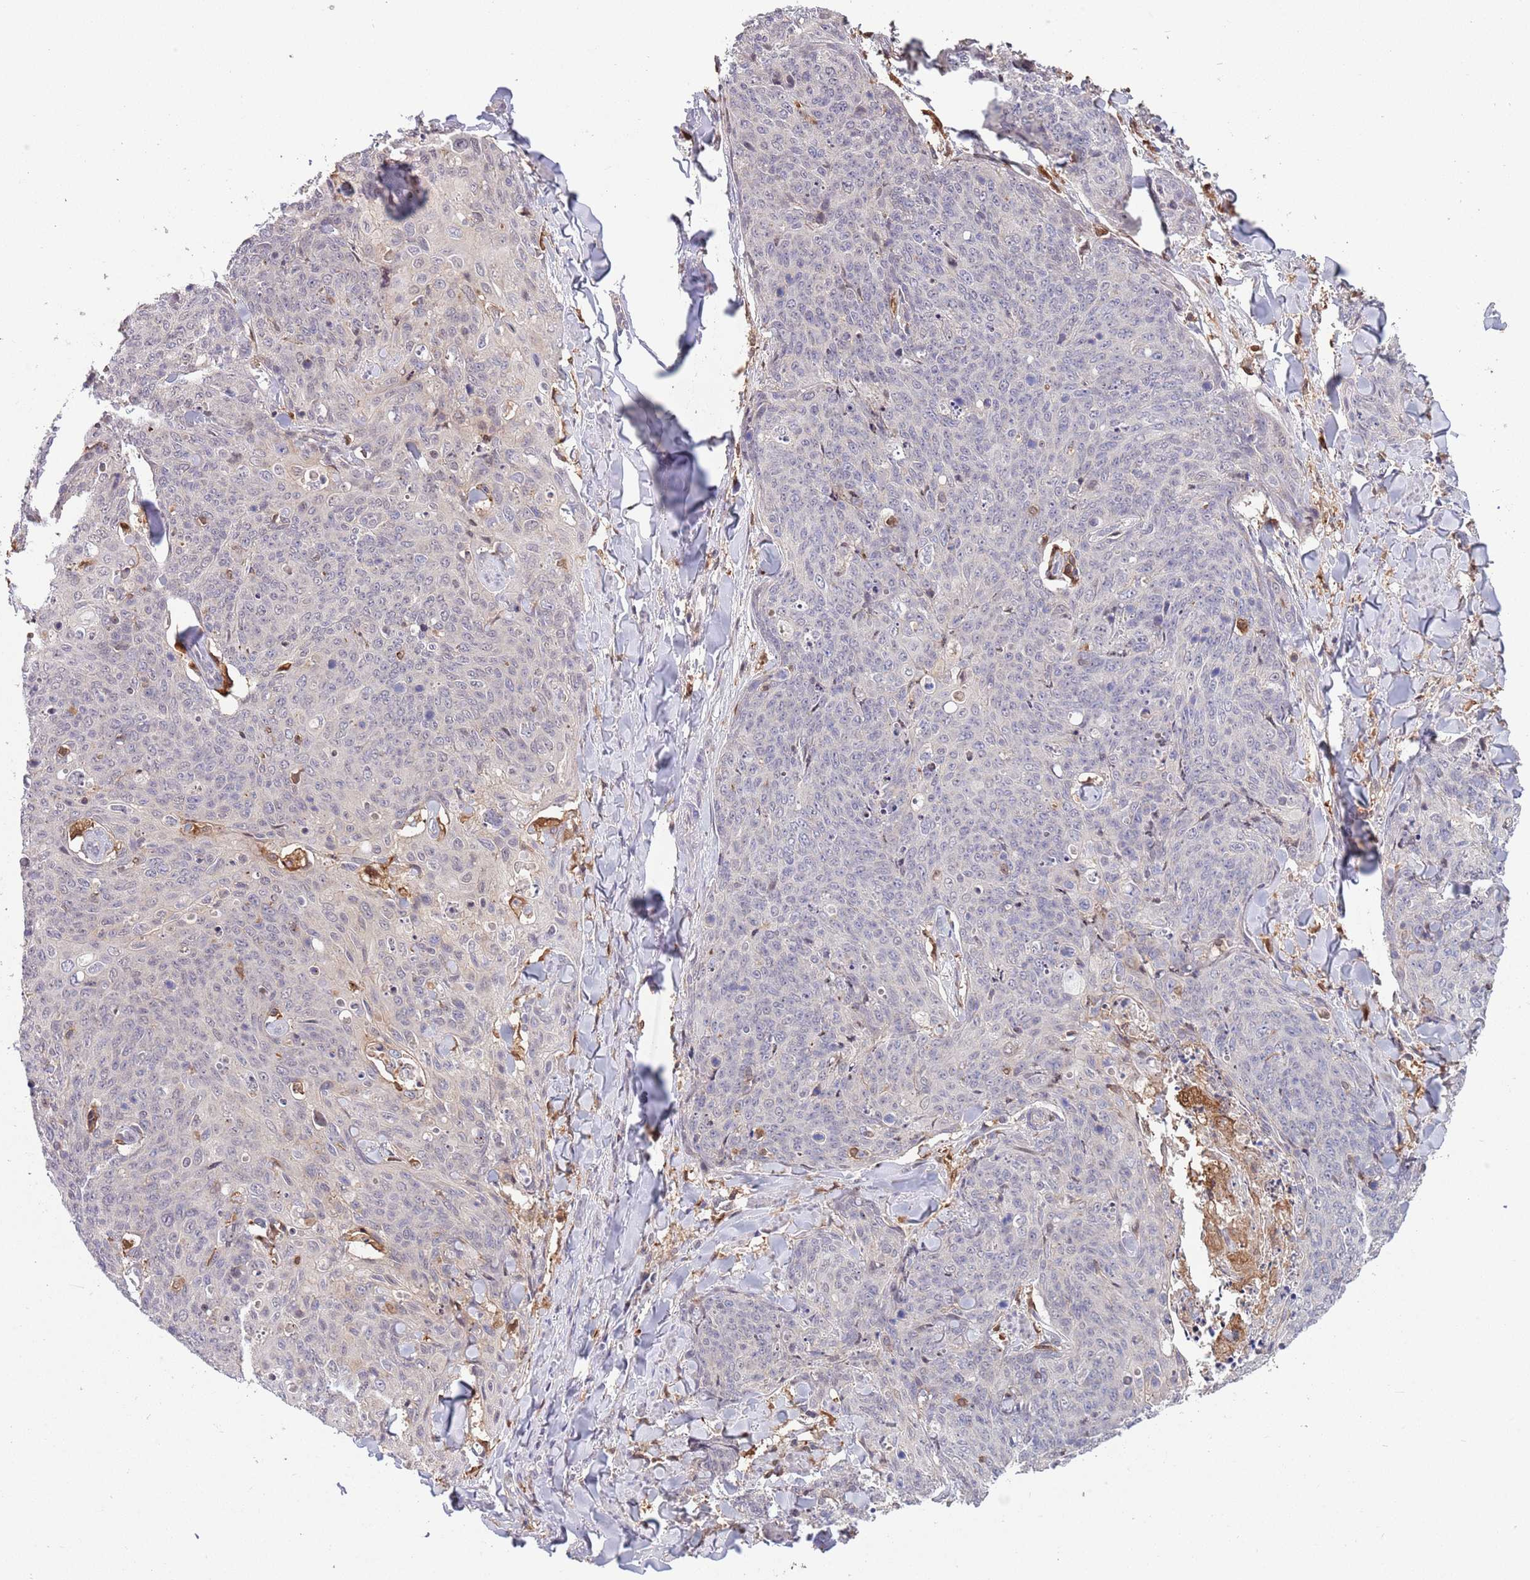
{"staining": {"intensity": "negative", "quantity": "none", "location": "none"}, "tissue": "skin cancer", "cell_type": "Tumor cells", "image_type": "cancer", "snomed": [{"axis": "morphology", "description": "Squamous cell carcinoma, NOS"}, {"axis": "topography", "description": "Skin"}, {"axis": "topography", "description": "Vulva"}], "caption": "An immunohistochemistry image of squamous cell carcinoma (skin) is shown. There is no staining in tumor cells of squamous cell carcinoma (skin).", "gene": "CCNJL", "patient": {"sex": "female", "age": 85}}